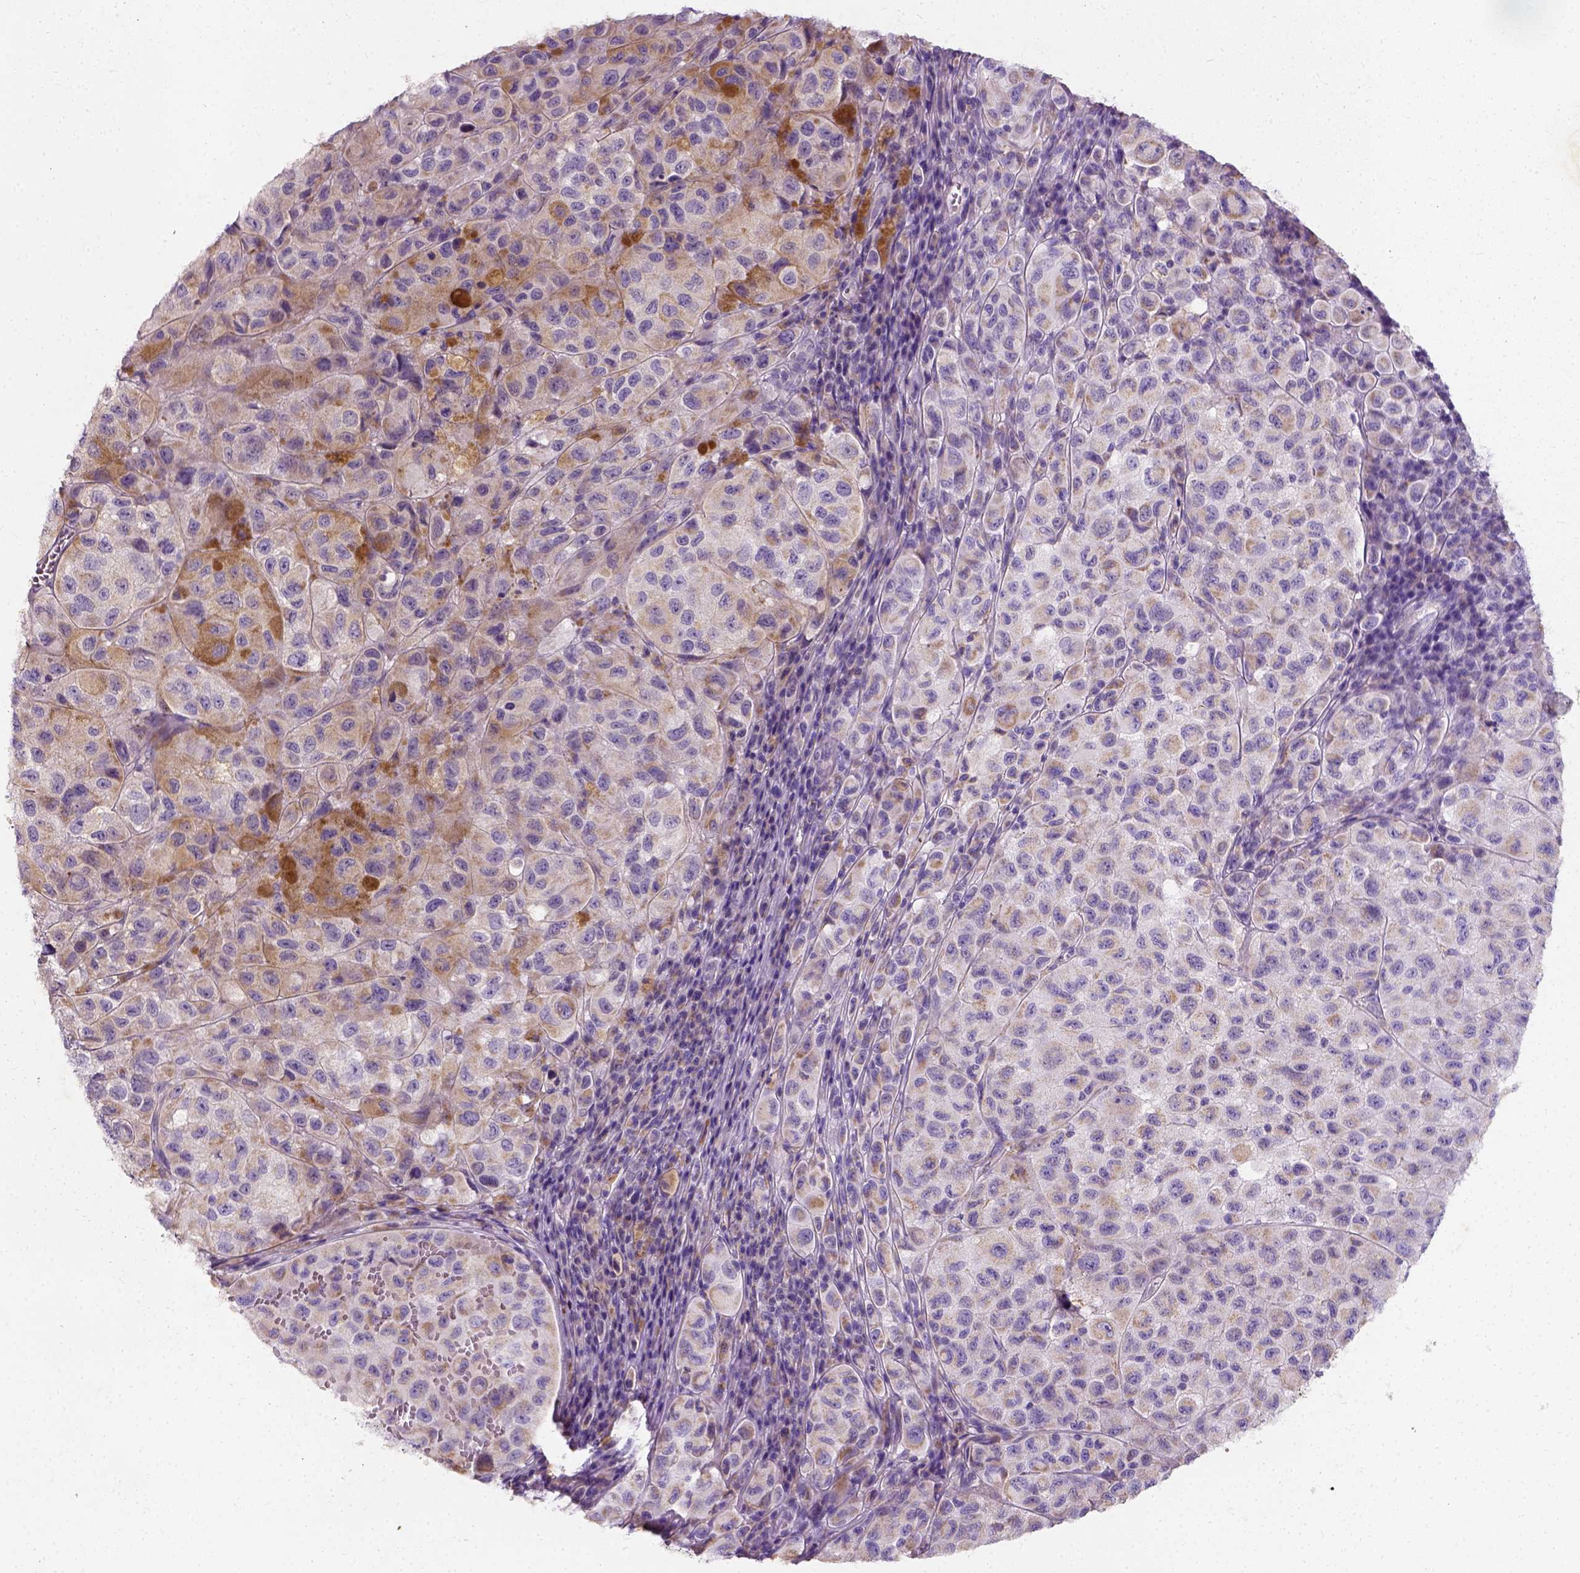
{"staining": {"intensity": "negative", "quantity": "none", "location": "none"}, "tissue": "melanoma", "cell_type": "Tumor cells", "image_type": "cancer", "snomed": [{"axis": "morphology", "description": "Malignant melanoma, NOS"}, {"axis": "topography", "description": "Skin"}], "caption": "High power microscopy histopathology image of an immunohistochemistry (IHC) micrograph of malignant melanoma, revealing no significant staining in tumor cells.", "gene": "CHODL", "patient": {"sex": "male", "age": 93}}